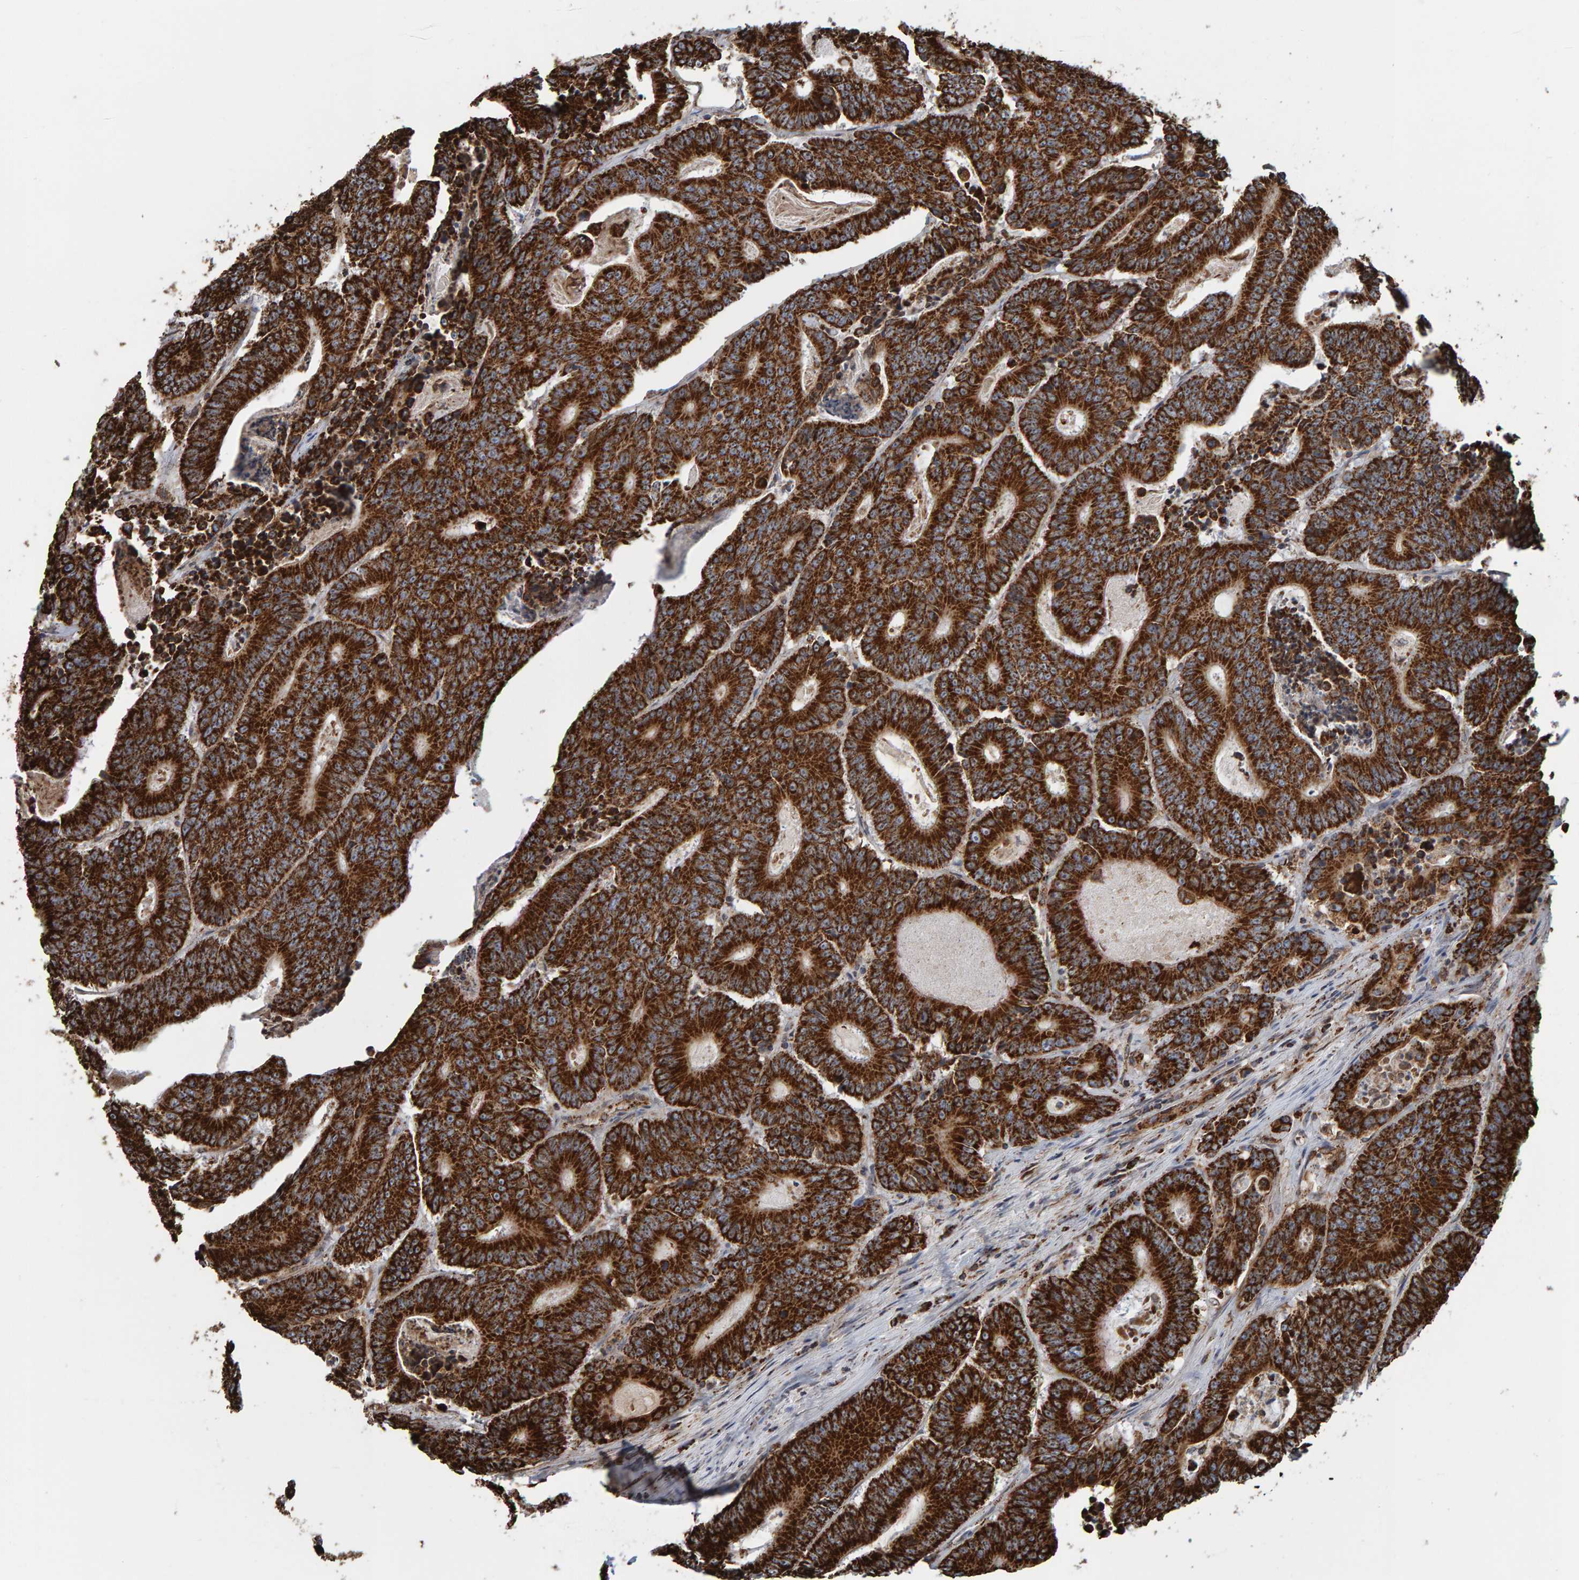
{"staining": {"intensity": "strong", "quantity": ">75%", "location": "cytoplasmic/membranous"}, "tissue": "colorectal cancer", "cell_type": "Tumor cells", "image_type": "cancer", "snomed": [{"axis": "morphology", "description": "Adenocarcinoma, NOS"}, {"axis": "topography", "description": "Colon"}], "caption": "Brown immunohistochemical staining in human colorectal cancer (adenocarcinoma) reveals strong cytoplasmic/membranous positivity in about >75% of tumor cells.", "gene": "MRPL45", "patient": {"sex": "male", "age": 83}}